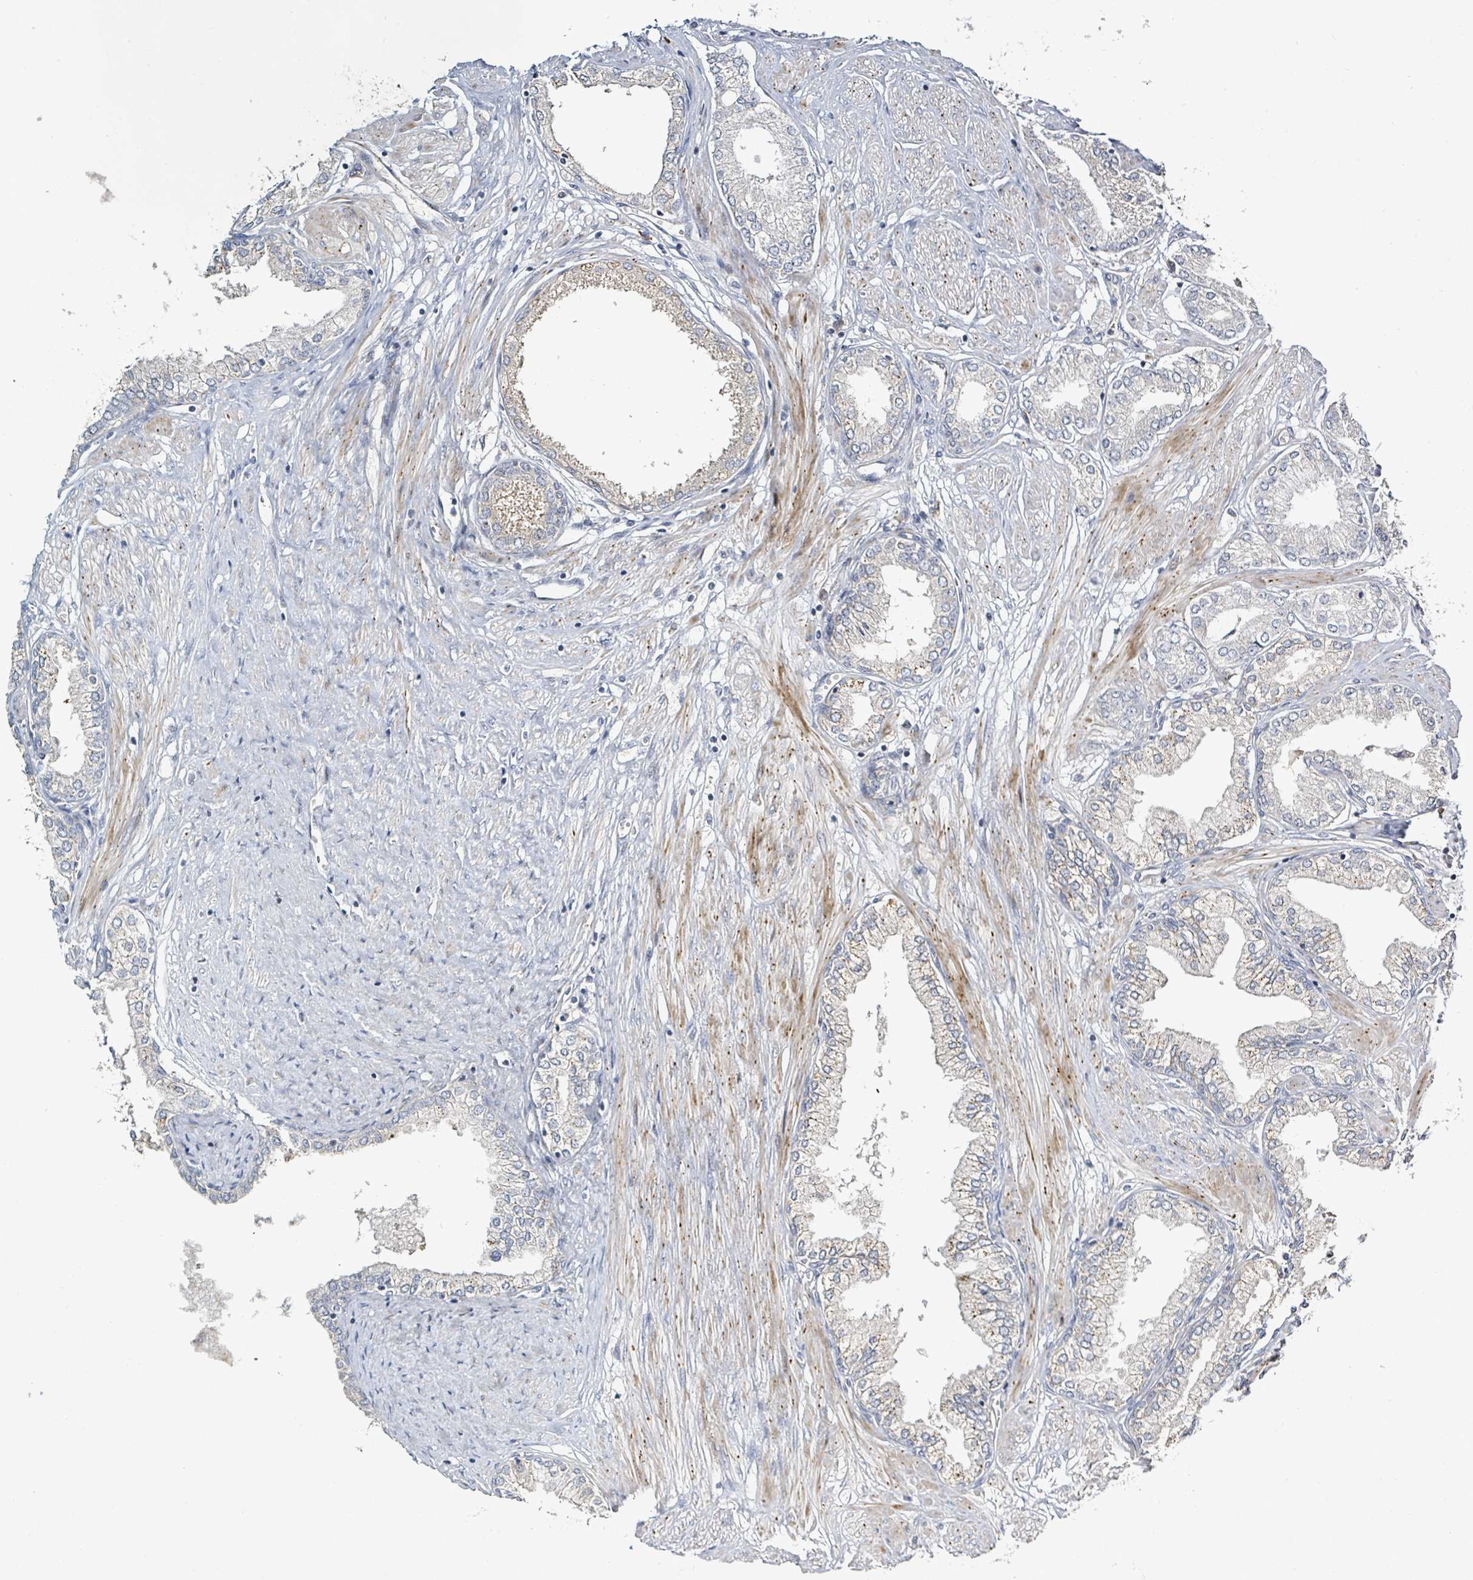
{"staining": {"intensity": "negative", "quantity": "none", "location": "none"}, "tissue": "prostate cancer", "cell_type": "Tumor cells", "image_type": "cancer", "snomed": [{"axis": "morphology", "description": "Adenocarcinoma, High grade"}, {"axis": "topography", "description": "Prostate and seminal vesicle, NOS"}], "caption": "This is an IHC image of adenocarcinoma (high-grade) (prostate). There is no expression in tumor cells.", "gene": "CFAP210", "patient": {"sex": "male", "age": 64}}